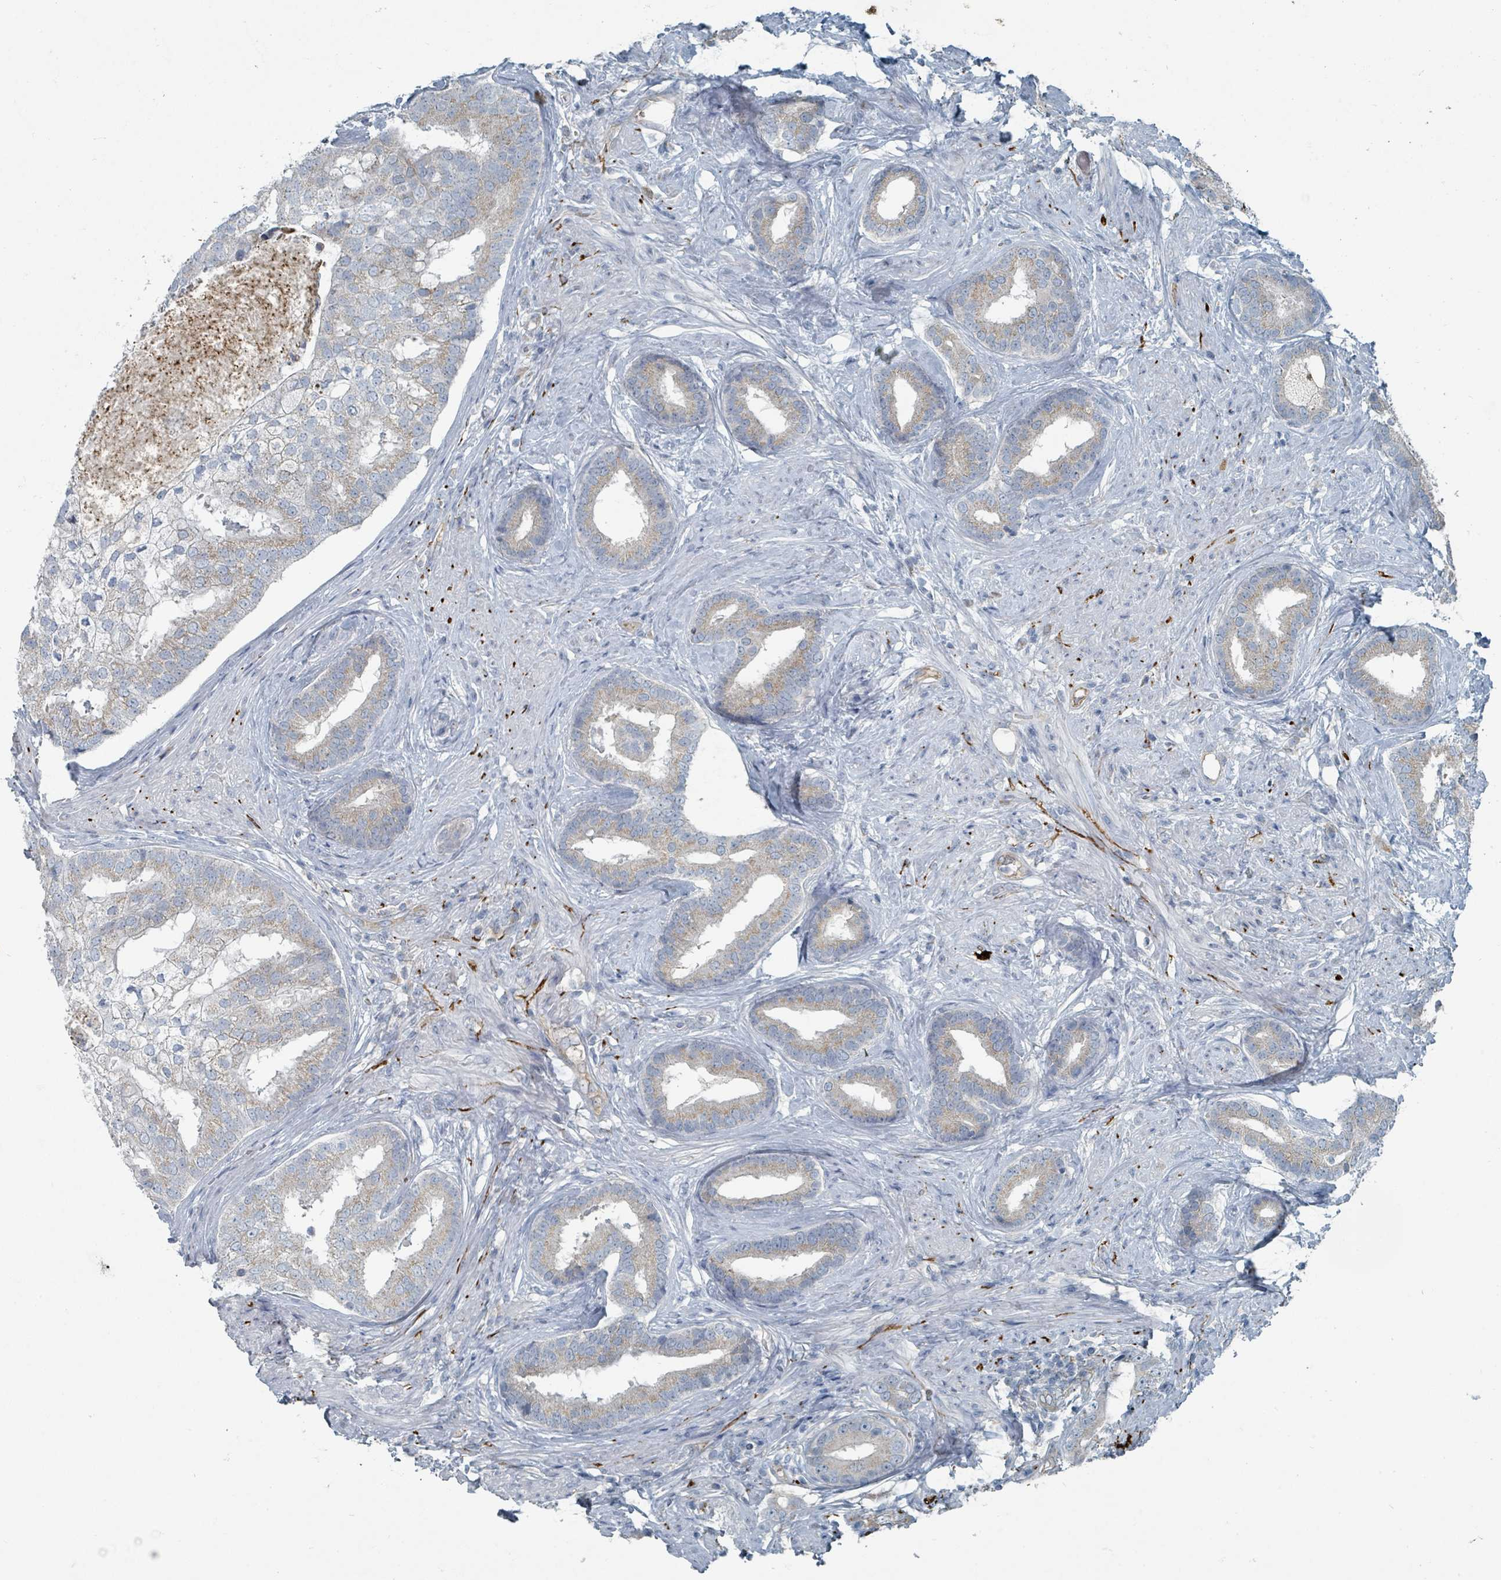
{"staining": {"intensity": "weak", "quantity": ">75%", "location": "cytoplasmic/membranous"}, "tissue": "prostate cancer", "cell_type": "Tumor cells", "image_type": "cancer", "snomed": [{"axis": "morphology", "description": "Adenocarcinoma, High grade"}, {"axis": "topography", "description": "Prostate"}], "caption": "Prostate cancer (high-grade adenocarcinoma) tissue exhibits weak cytoplasmic/membranous staining in about >75% of tumor cells", "gene": "RASA4", "patient": {"sex": "male", "age": 55}}